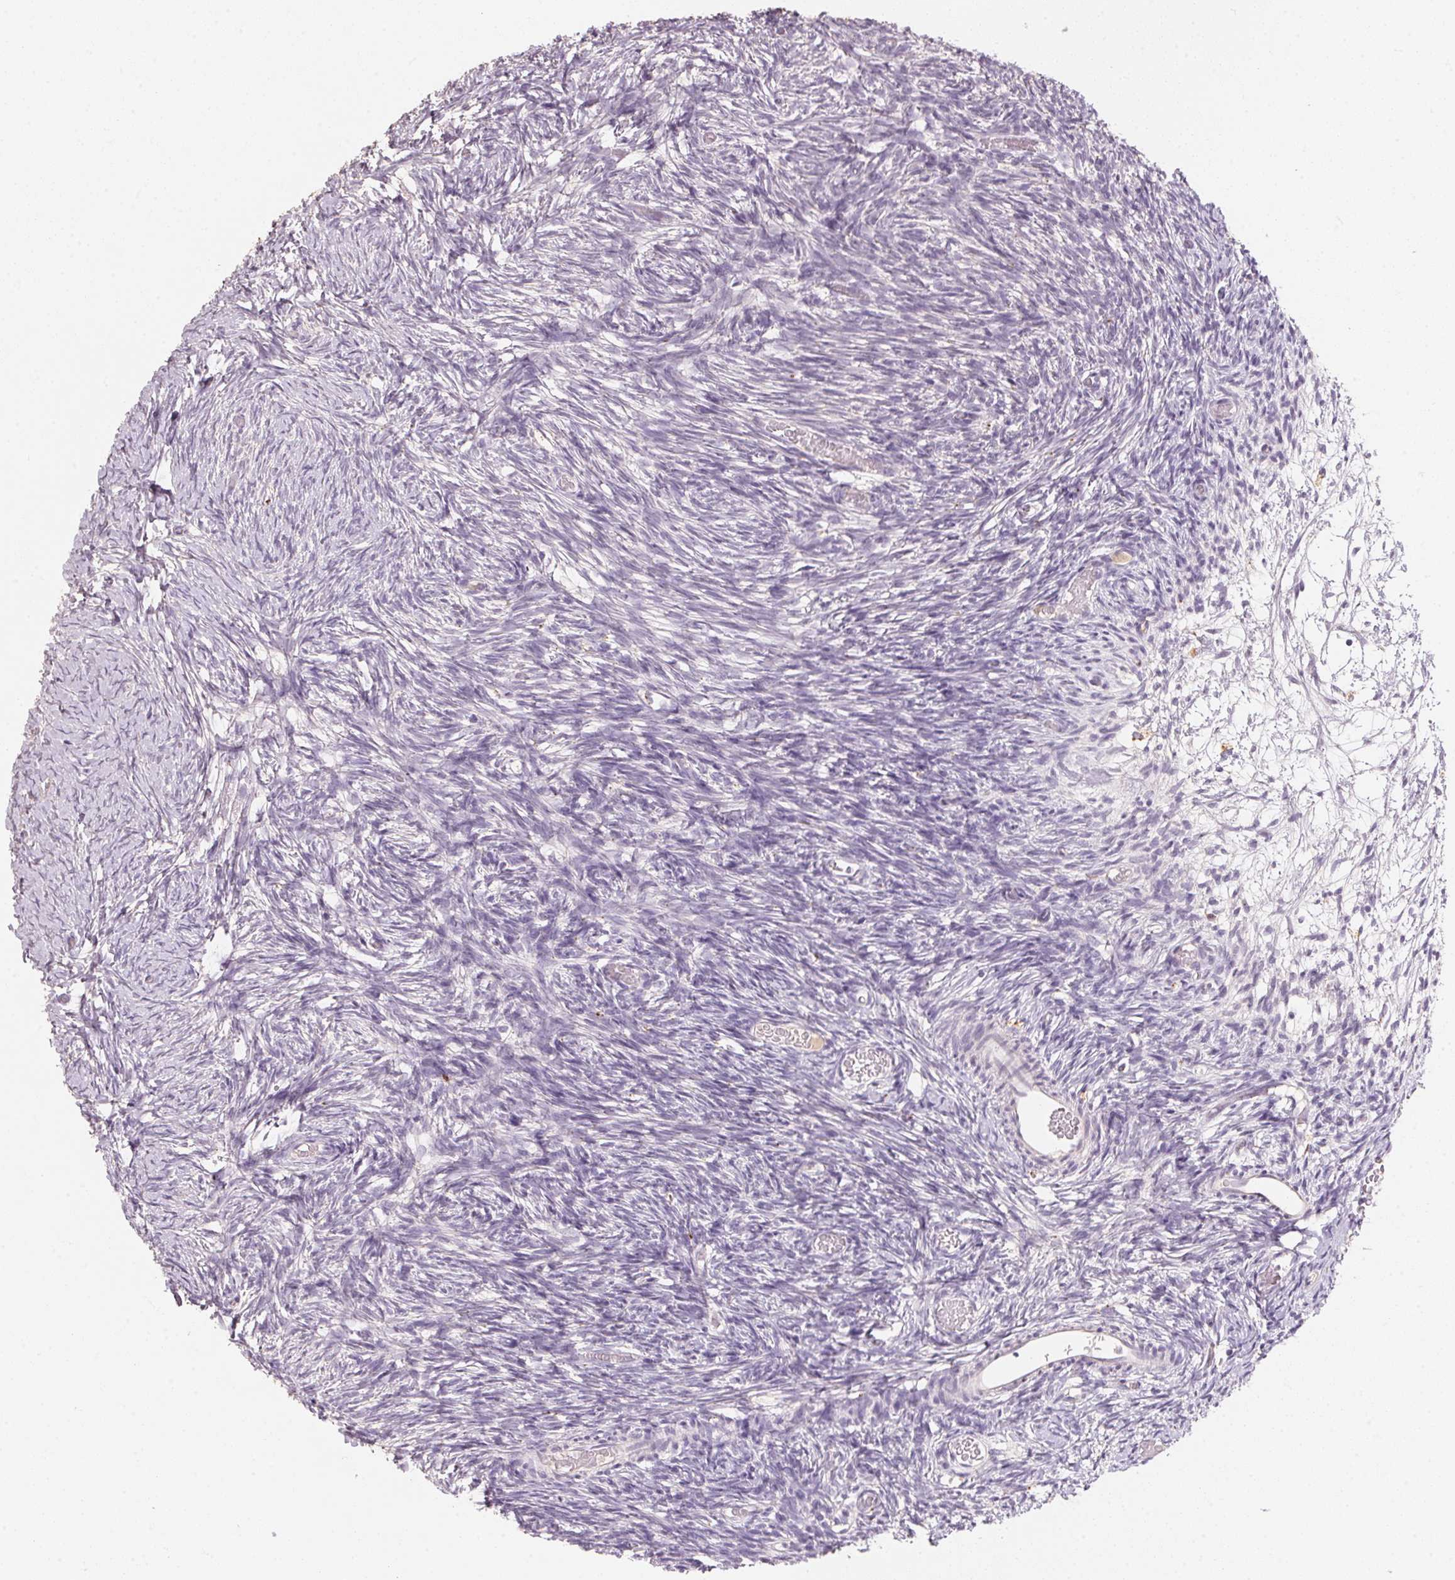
{"staining": {"intensity": "negative", "quantity": "none", "location": "none"}, "tissue": "ovary", "cell_type": "Ovarian stroma cells", "image_type": "normal", "snomed": [{"axis": "morphology", "description": "Normal tissue, NOS"}, {"axis": "topography", "description": "Ovary"}], "caption": "Immunohistochemistry of benign ovary shows no staining in ovarian stroma cells. Nuclei are stained in blue.", "gene": "CXCL5", "patient": {"sex": "female", "age": 39}}